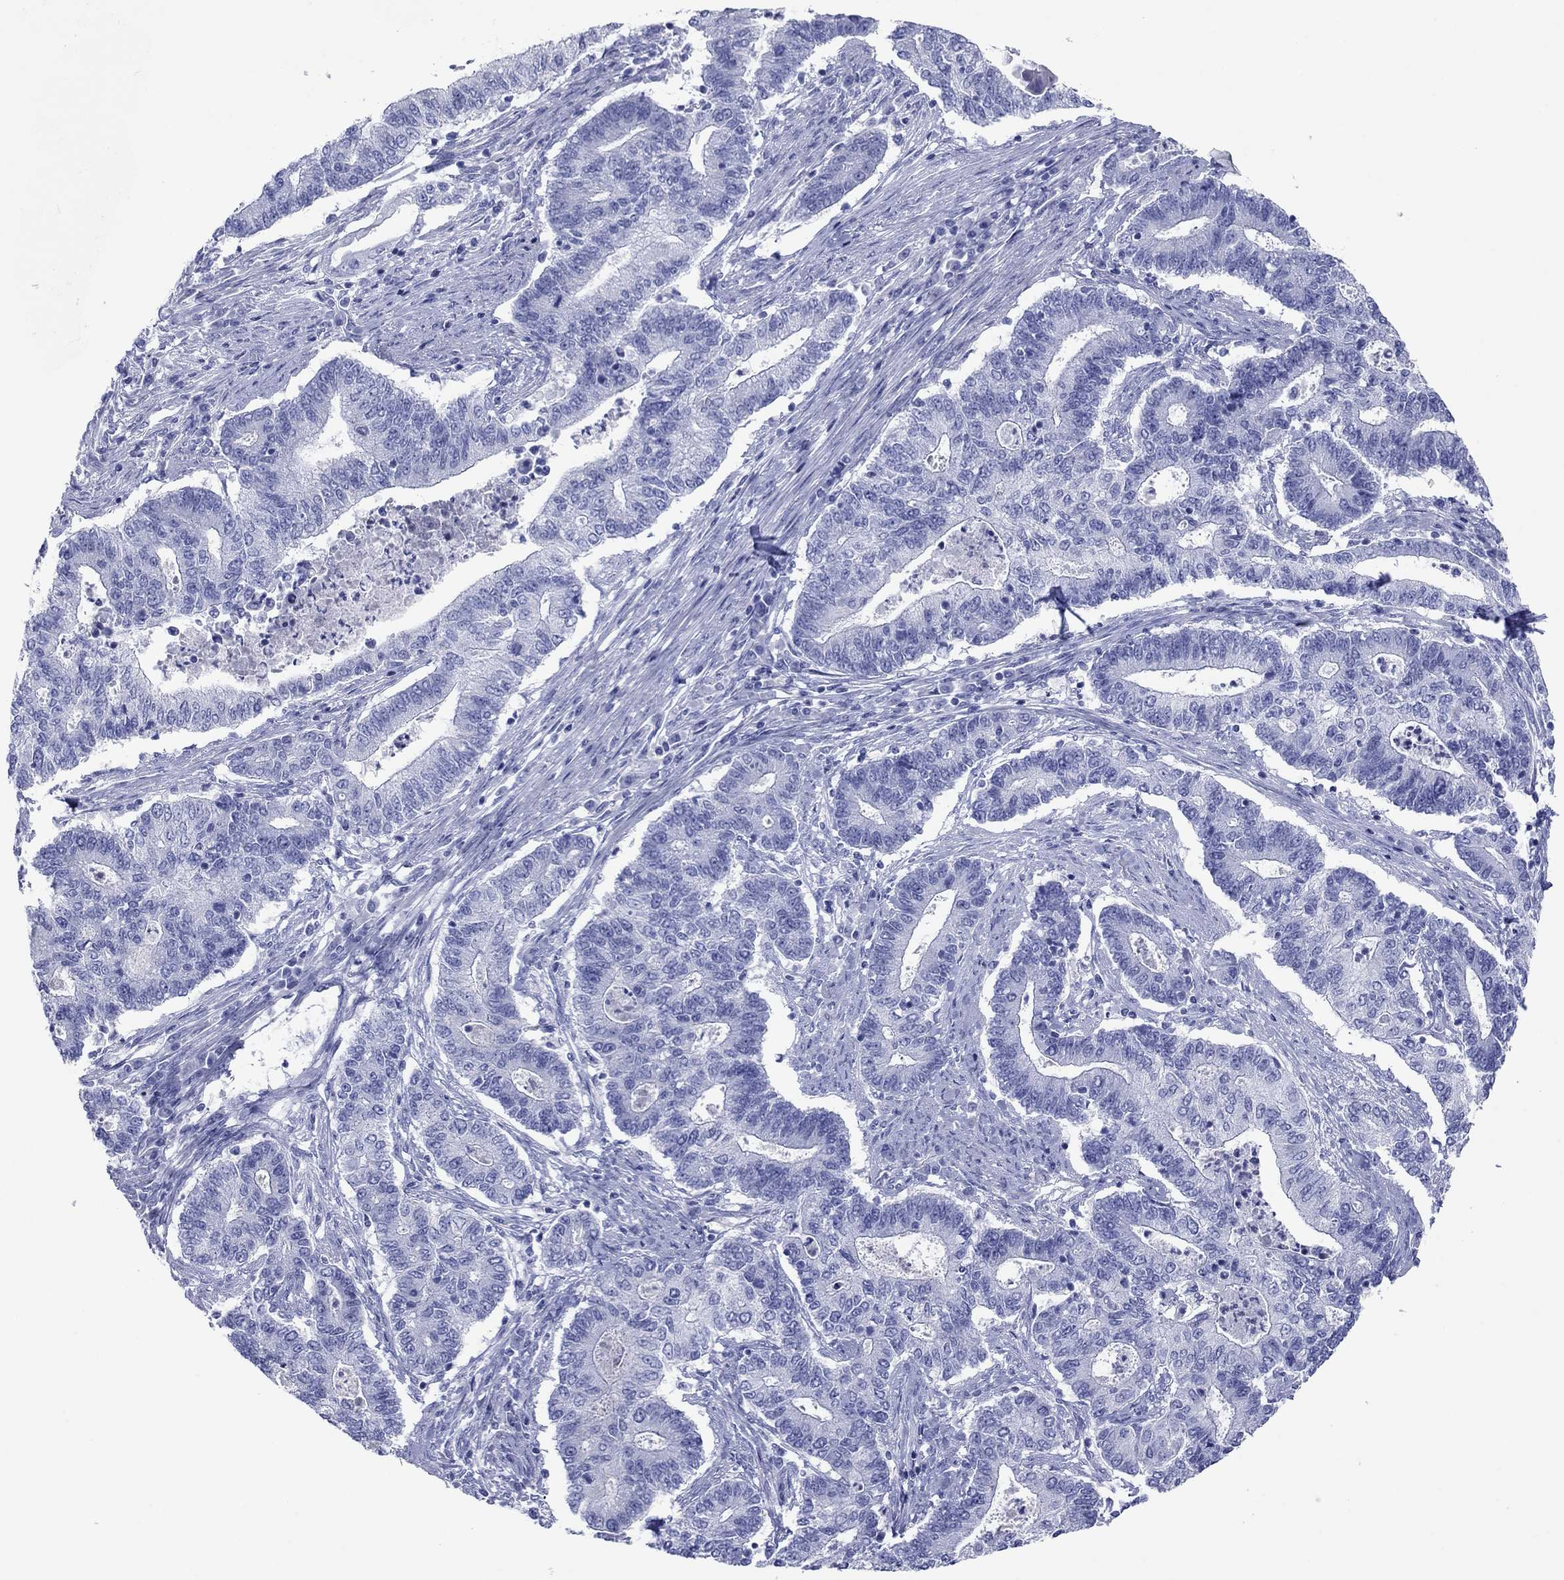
{"staining": {"intensity": "negative", "quantity": "none", "location": "none"}, "tissue": "endometrial cancer", "cell_type": "Tumor cells", "image_type": "cancer", "snomed": [{"axis": "morphology", "description": "Adenocarcinoma, NOS"}, {"axis": "topography", "description": "Uterus"}, {"axis": "topography", "description": "Endometrium"}], "caption": "Micrograph shows no protein positivity in tumor cells of endometrial cancer tissue. (Stains: DAB (3,3'-diaminobenzidine) immunohistochemistry (IHC) with hematoxylin counter stain, Microscopy: brightfield microscopy at high magnification).", "gene": "ATP4A", "patient": {"sex": "female", "age": 54}}